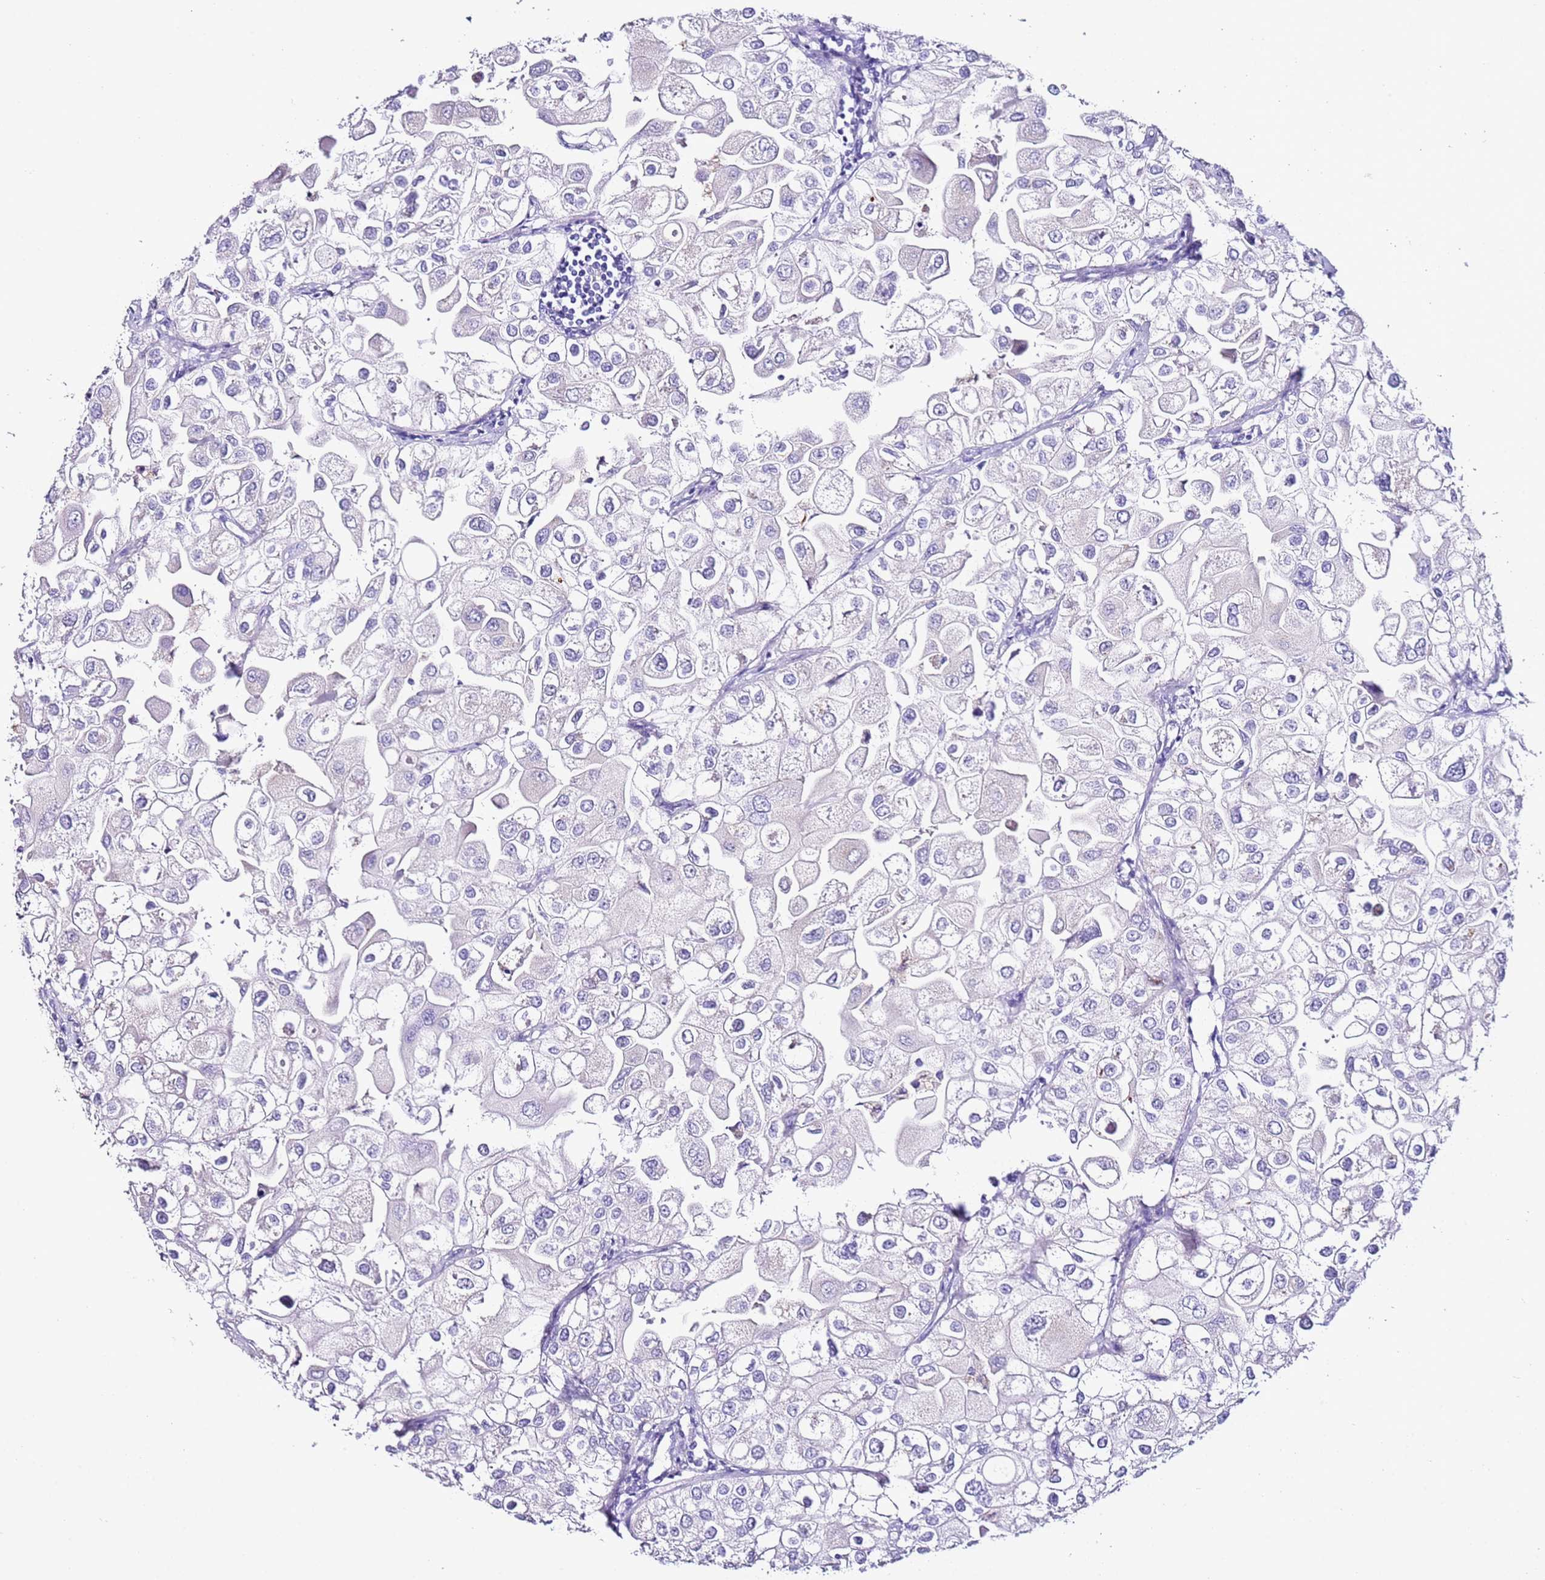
{"staining": {"intensity": "negative", "quantity": "none", "location": "none"}, "tissue": "urothelial cancer", "cell_type": "Tumor cells", "image_type": "cancer", "snomed": [{"axis": "morphology", "description": "Urothelial carcinoma, High grade"}, {"axis": "topography", "description": "Urinary bladder"}], "caption": "Immunohistochemistry (IHC) micrograph of neoplastic tissue: human high-grade urothelial carcinoma stained with DAB (3,3'-diaminobenzidine) displays no significant protein expression in tumor cells.", "gene": "HGD", "patient": {"sex": "male", "age": 64}}